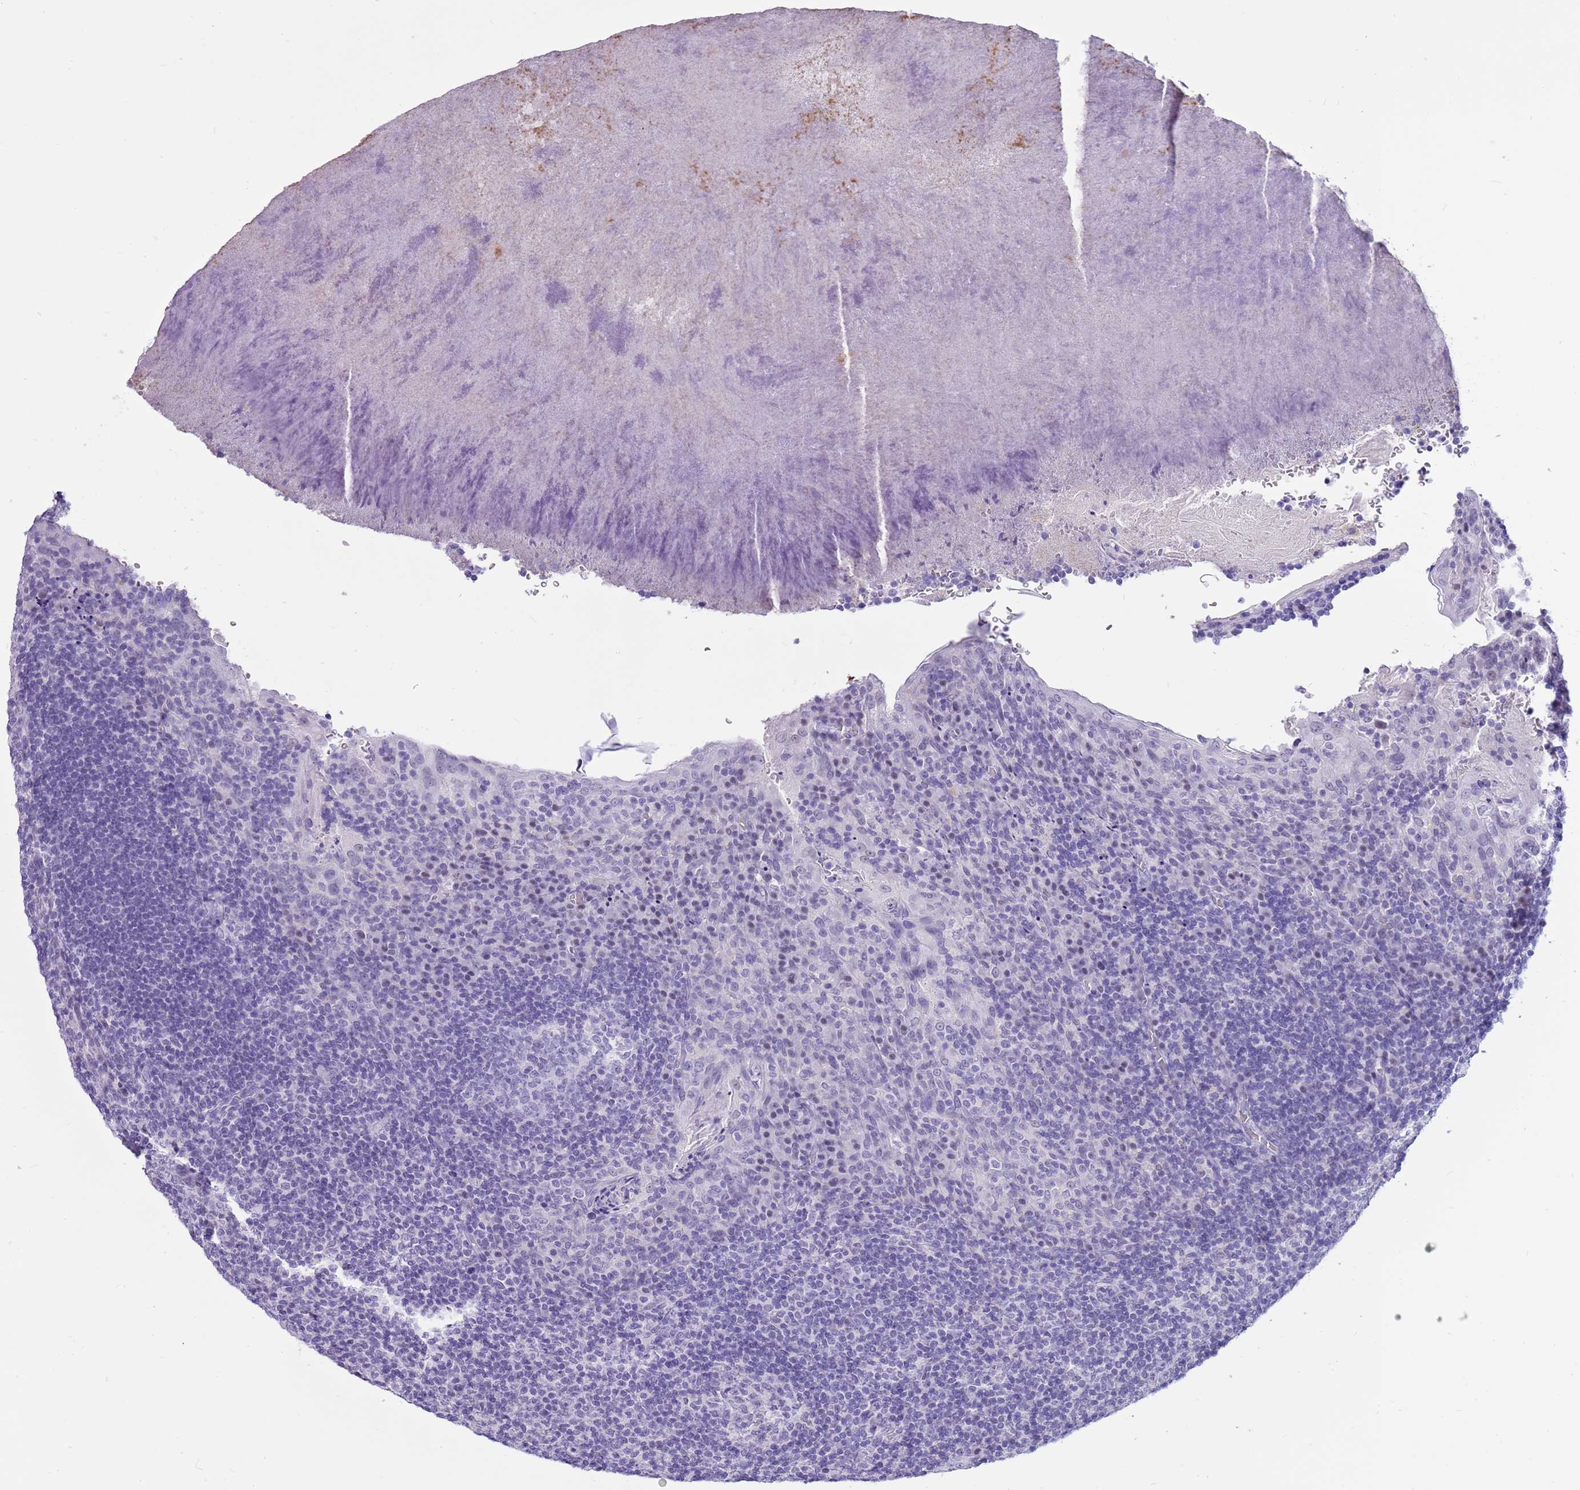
{"staining": {"intensity": "negative", "quantity": "none", "location": "none"}, "tissue": "tonsil", "cell_type": "Germinal center cells", "image_type": "normal", "snomed": [{"axis": "morphology", "description": "Normal tissue, NOS"}, {"axis": "topography", "description": "Tonsil"}], "caption": "DAB (3,3'-diaminobenzidine) immunohistochemical staining of unremarkable human tonsil exhibits no significant staining in germinal center cells.", "gene": "PPP1R17", "patient": {"sex": "male", "age": 17}}